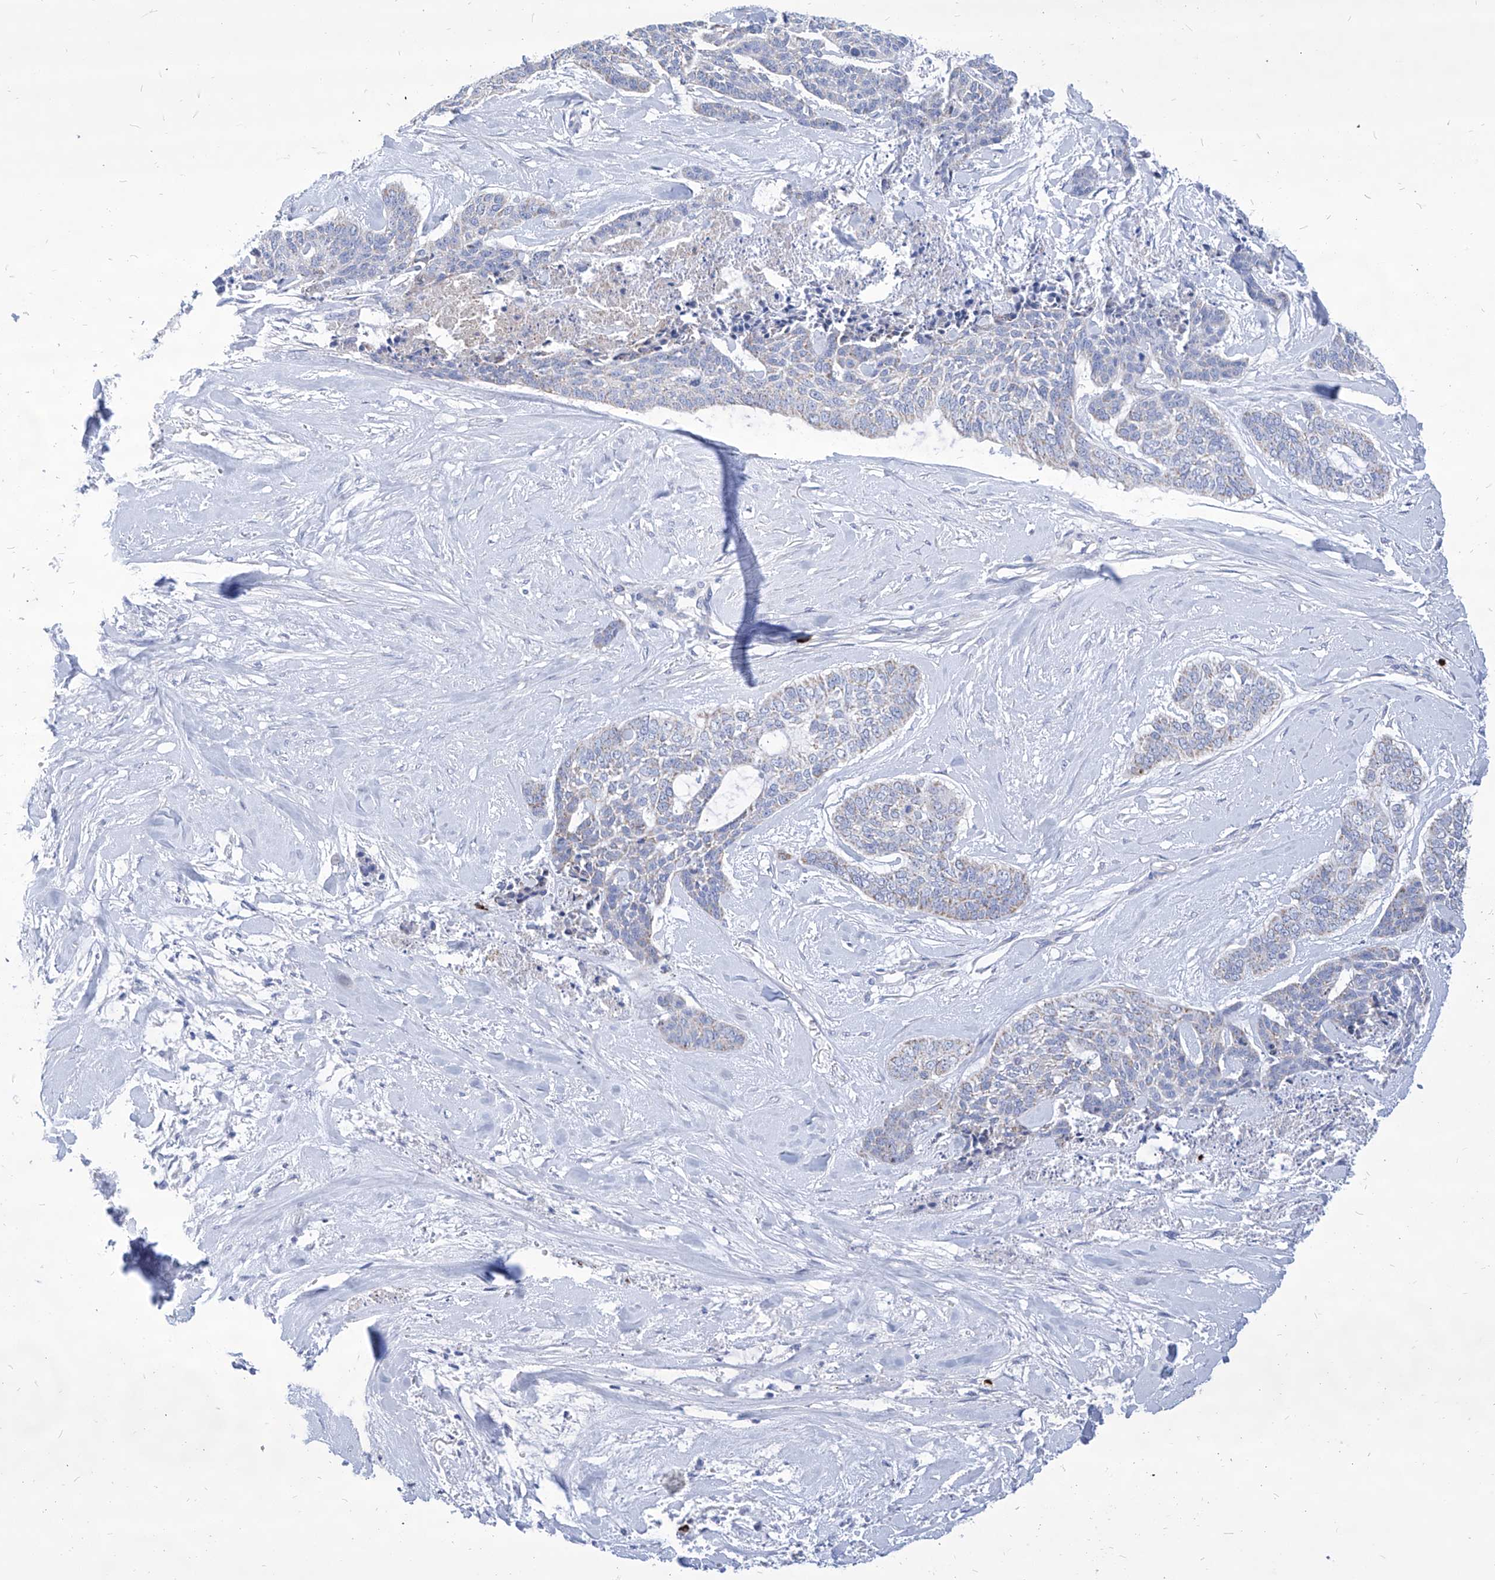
{"staining": {"intensity": "negative", "quantity": "none", "location": "none"}, "tissue": "skin cancer", "cell_type": "Tumor cells", "image_type": "cancer", "snomed": [{"axis": "morphology", "description": "Basal cell carcinoma"}, {"axis": "topography", "description": "Skin"}], "caption": "This is an immunohistochemistry photomicrograph of human skin cancer. There is no expression in tumor cells.", "gene": "COQ3", "patient": {"sex": "female", "age": 64}}